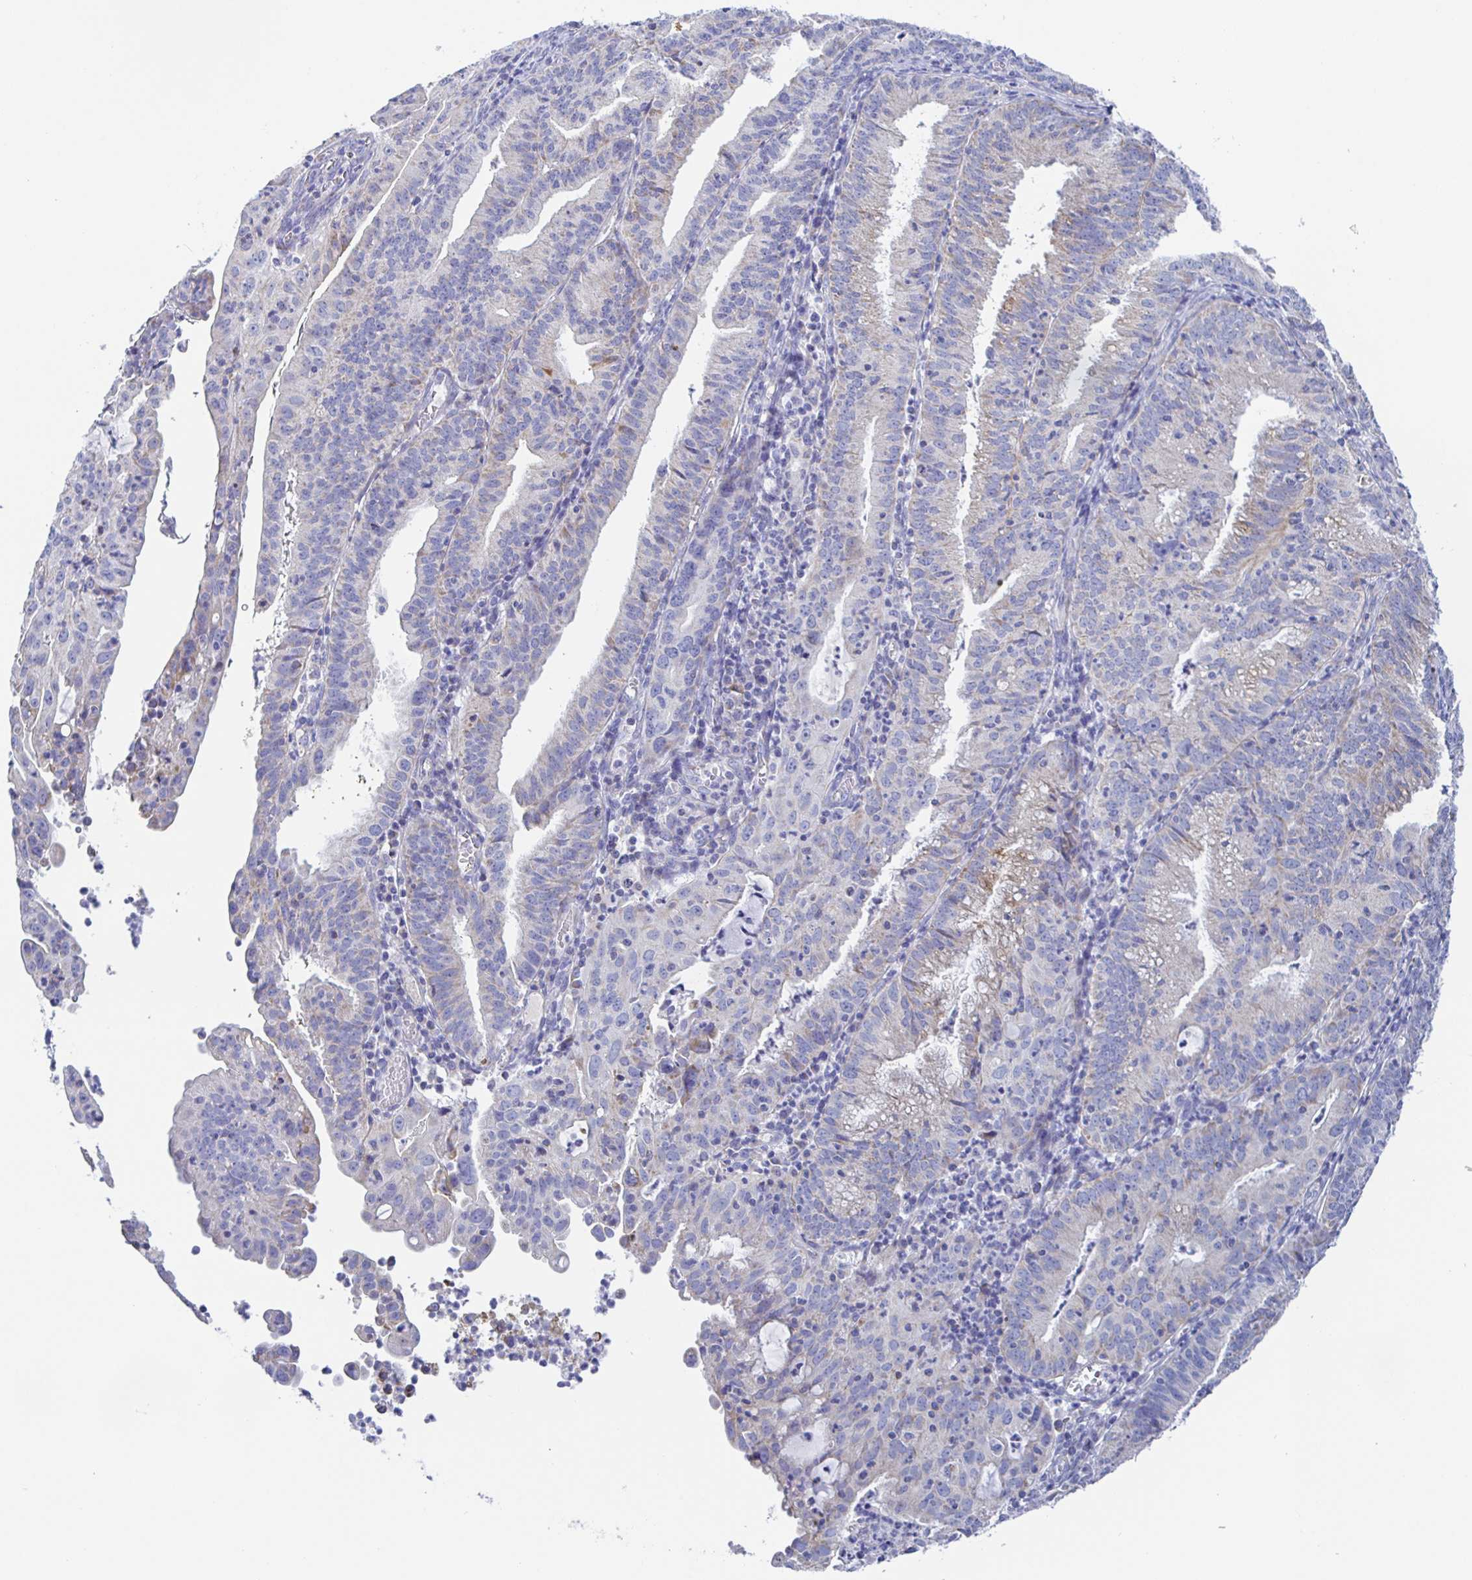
{"staining": {"intensity": "negative", "quantity": "none", "location": "none"}, "tissue": "endometrial cancer", "cell_type": "Tumor cells", "image_type": "cancer", "snomed": [{"axis": "morphology", "description": "Adenocarcinoma, NOS"}, {"axis": "topography", "description": "Endometrium"}], "caption": "IHC micrograph of neoplastic tissue: endometrial cancer (adenocarcinoma) stained with DAB (3,3'-diaminobenzidine) reveals no significant protein positivity in tumor cells.", "gene": "SYNGR4", "patient": {"sex": "female", "age": 60}}